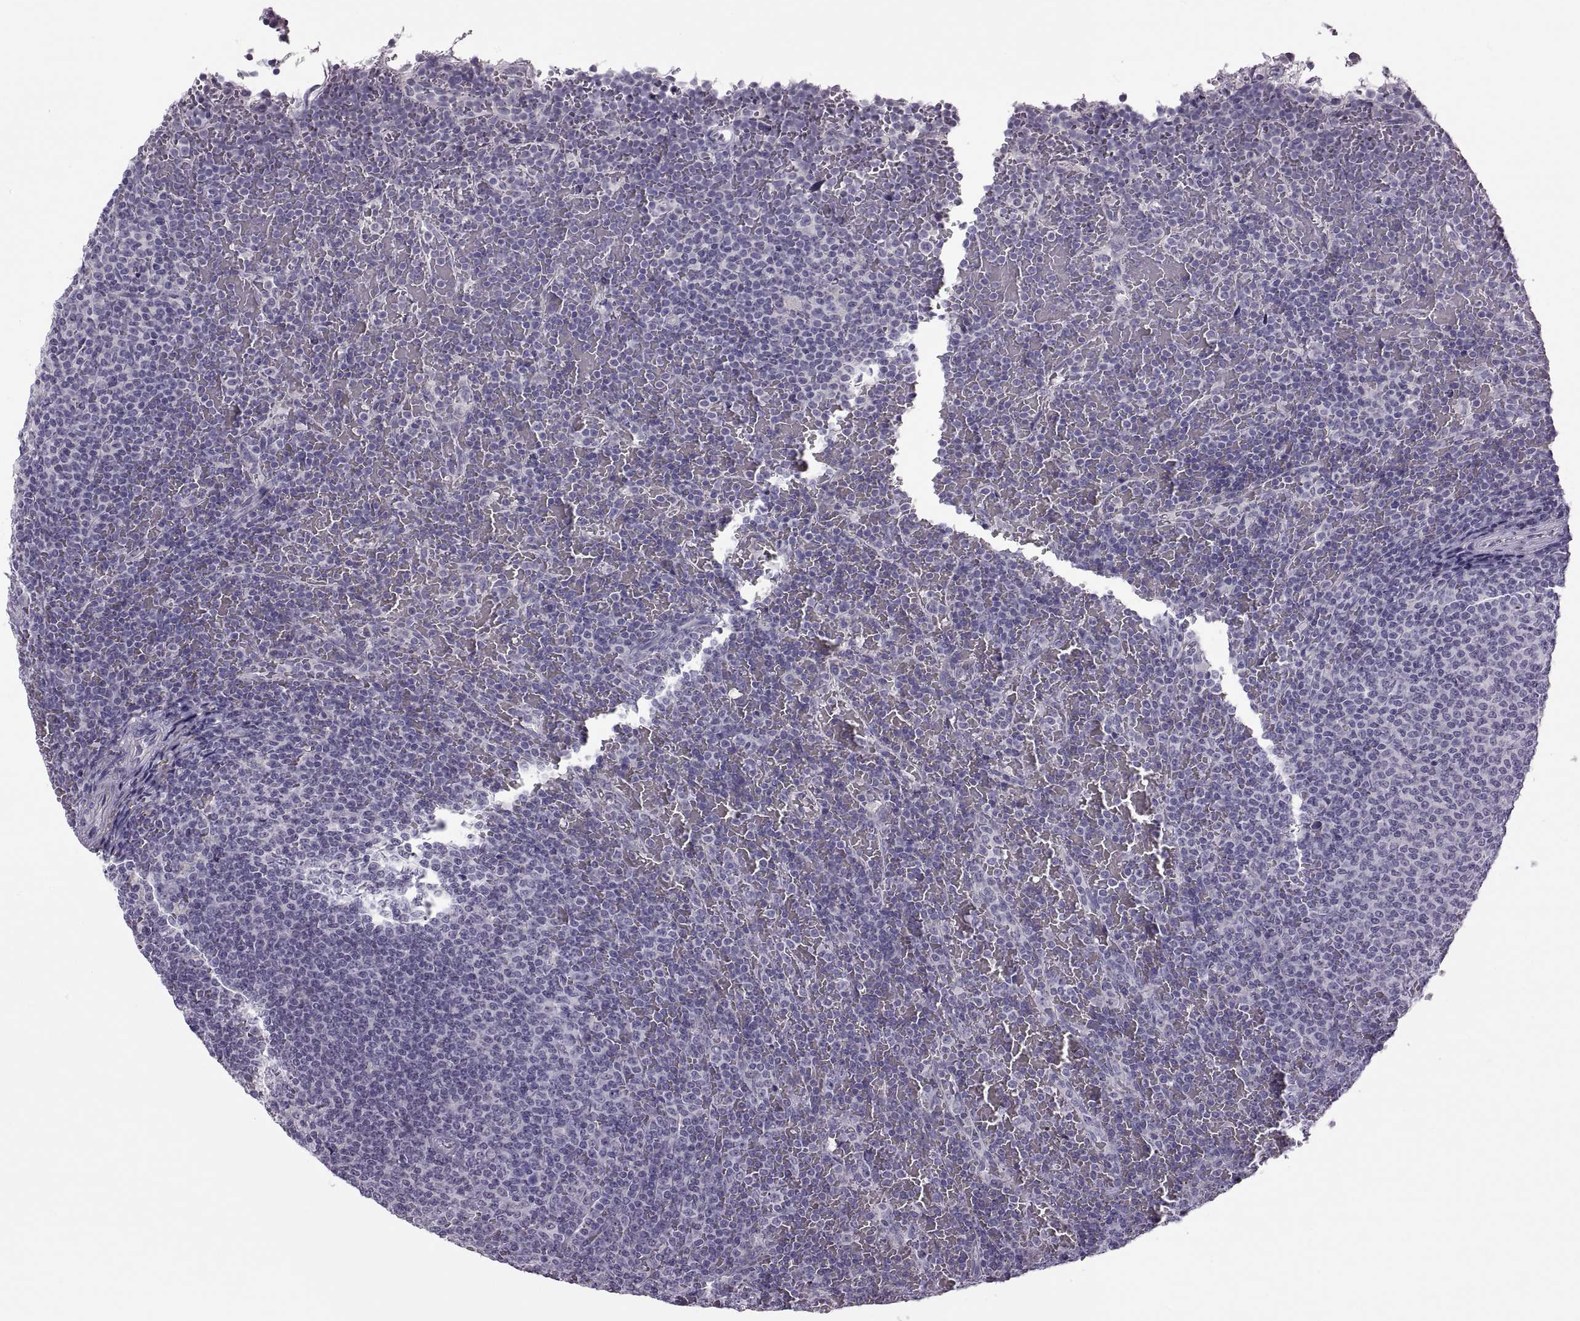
{"staining": {"intensity": "negative", "quantity": "none", "location": "none"}, "tissue": "lymphoma", "cell_type": "Tumor cells", "image_type": "cancer", "snomed": [{"axis": "morphology", "description": "Malignant lymphoma, non-Hodgkin's type, Low grade"}, {"axis": "topography", "description": "Spleen"}], "caption": "Human malignant lymphoma, non-Hodgkin's type (low-grade) stained for a protein using immunohistochemistry exhibits no expression in tumor cells.", "gene": "RSPH6A", "patient": {"sex": "female", "age": 77}}